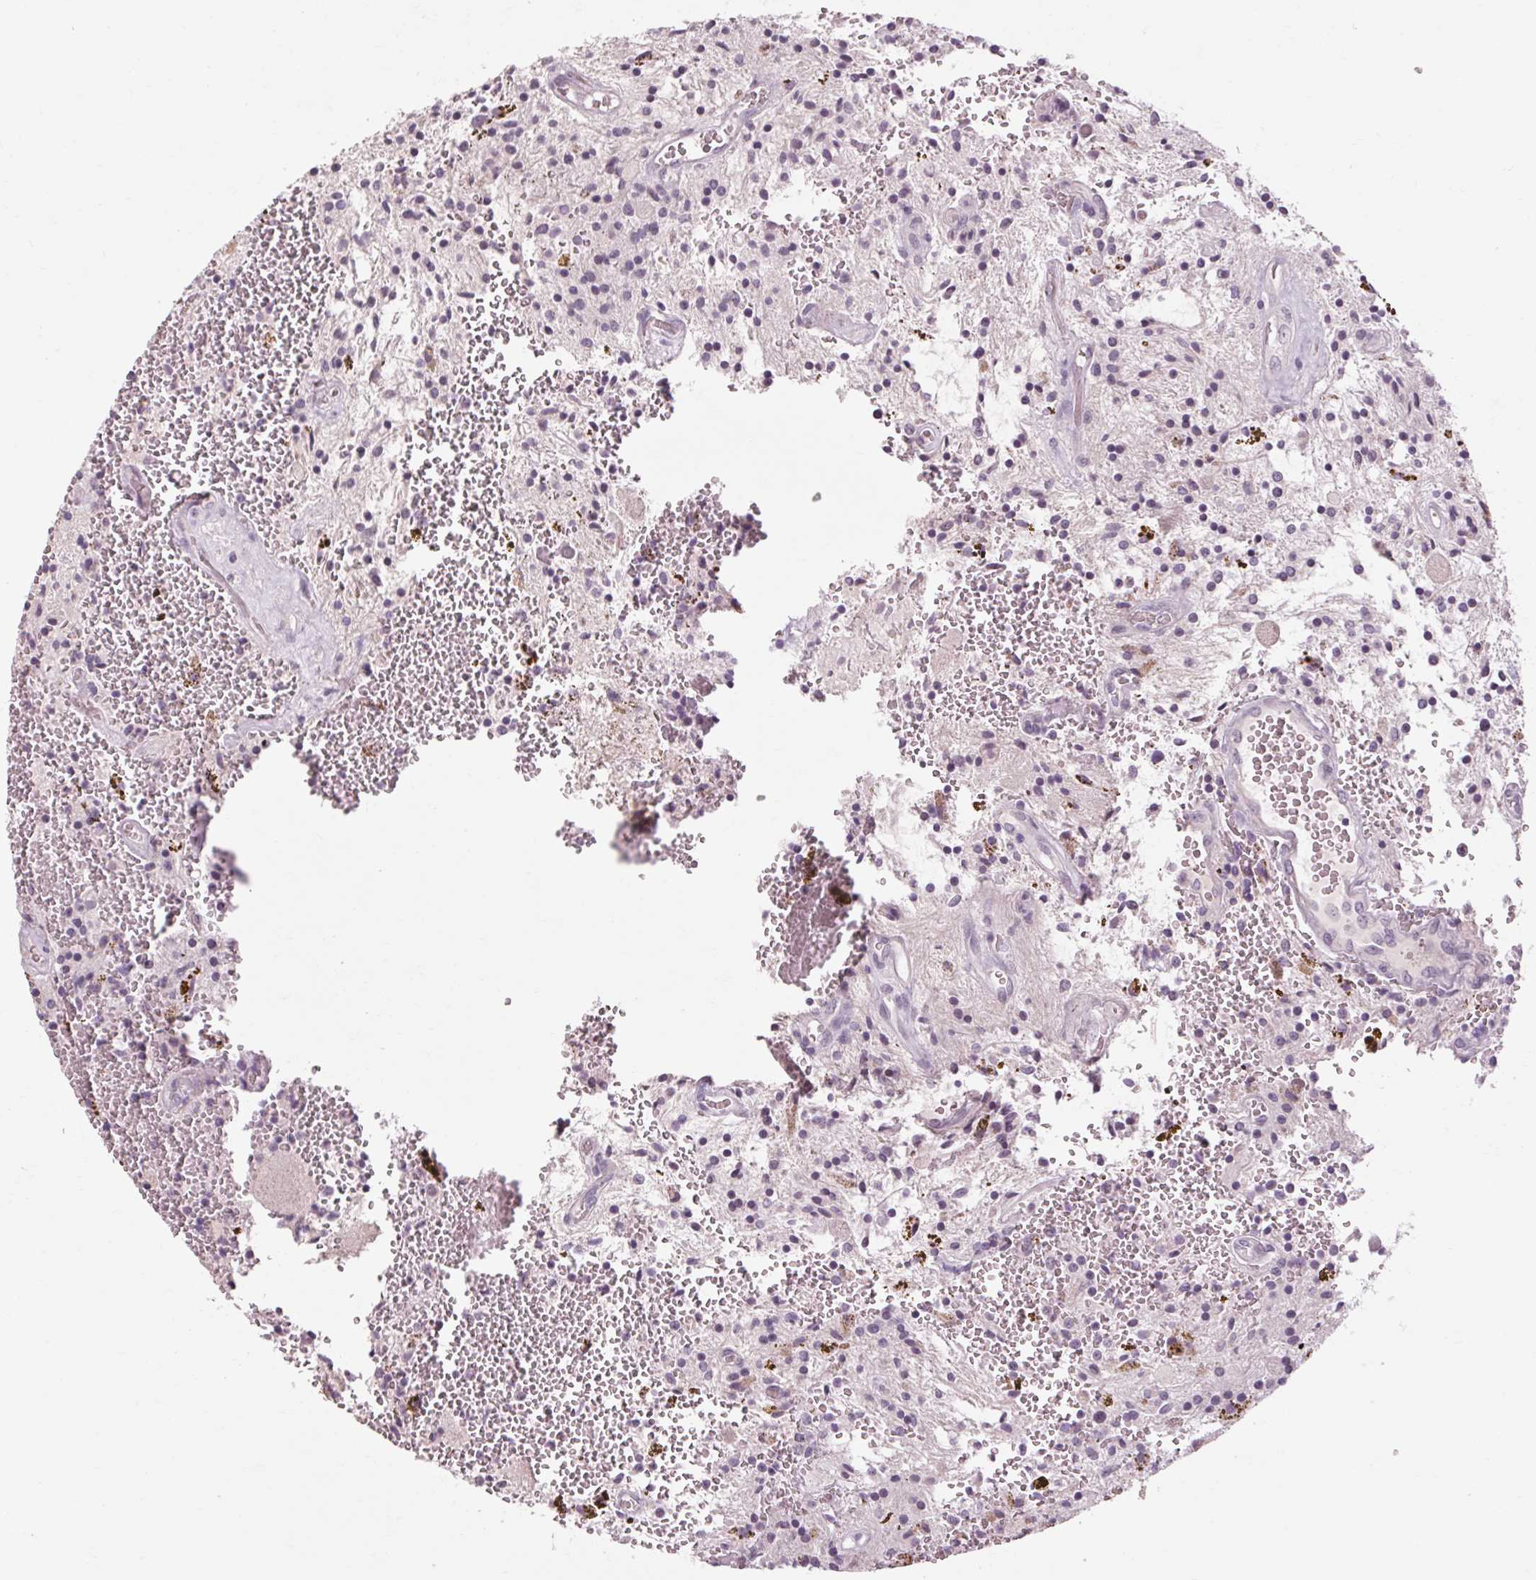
{"staining": {"intensity": "negative", "quantity": "none", "location": "none"}, "tissue": "glioma", "cell_type": "Tumor cells", "image_type": "cancer", "snomed": [{"axis": "morphology", "description": "Glioma, malignant, Low grade"}, {"axis": "topography", "description": "Cerebellum"}], "caption": "Tumor cells are negative for brown protein staining in malignant low-grade glioma. (DAB (3,3'-diaminobenzidine) immunohistochemistry, high magnification).", "gene": "POMC", "patient": {"sex": "female", "age": 14}}